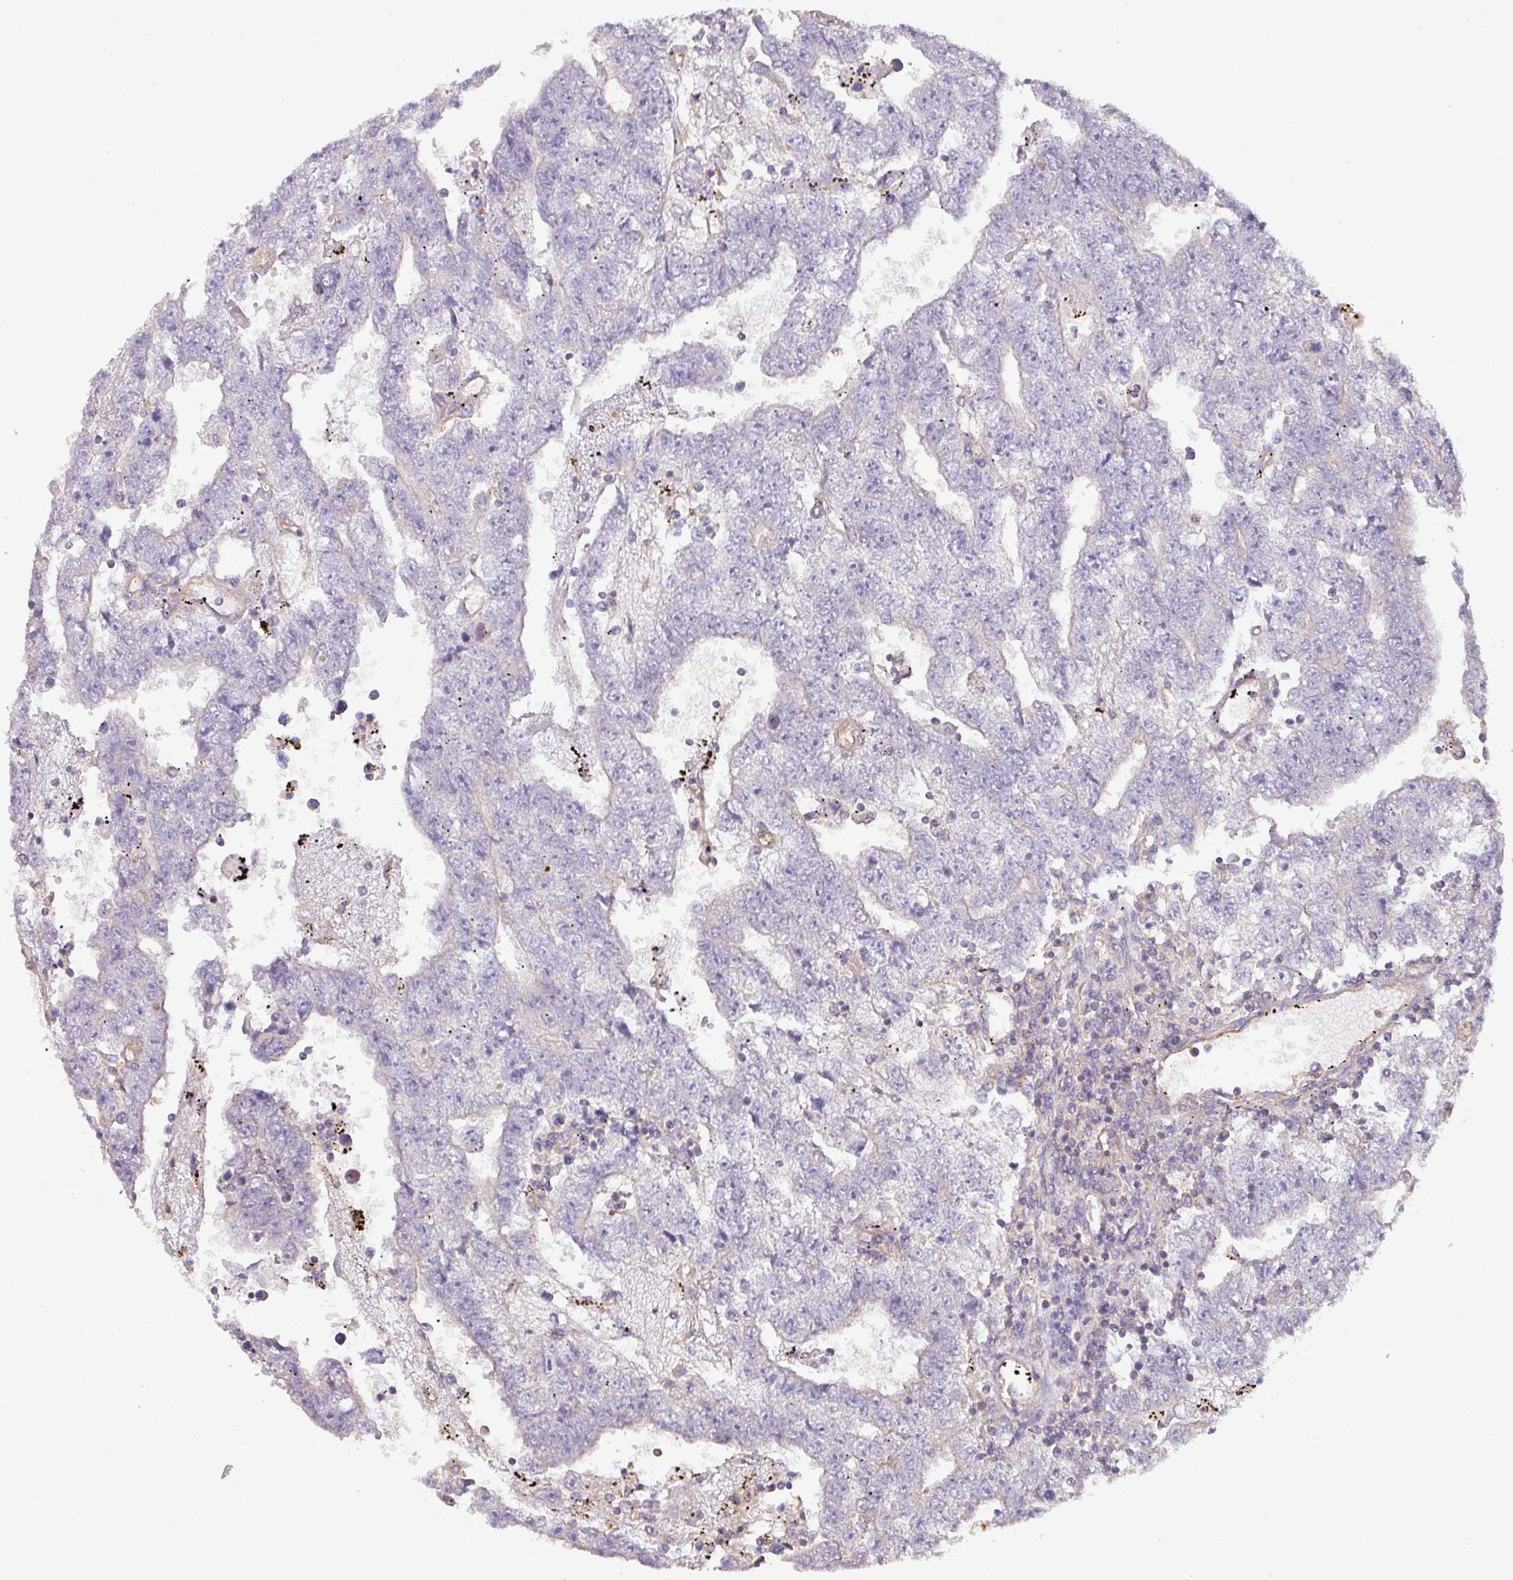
{"staining": {"intensity": "negative", "quantity": "none", "location": "none"}, "tissue": "testis cancer", "cell_type": "Tumor cells", "image_type": "cancer", "snomed": [{"axis": "morphology", "description": "Carcinoma, Embryonal, NOS"}, {"axis": "topography", "description": "Testis"}], "caption": "The immunohistochemistry photomicrograph has no significant staining in tumor cells of testis embryonal carcinoma tissue.", "gene": "CALML4", "patient": {"sex": "male", "age": 25}}